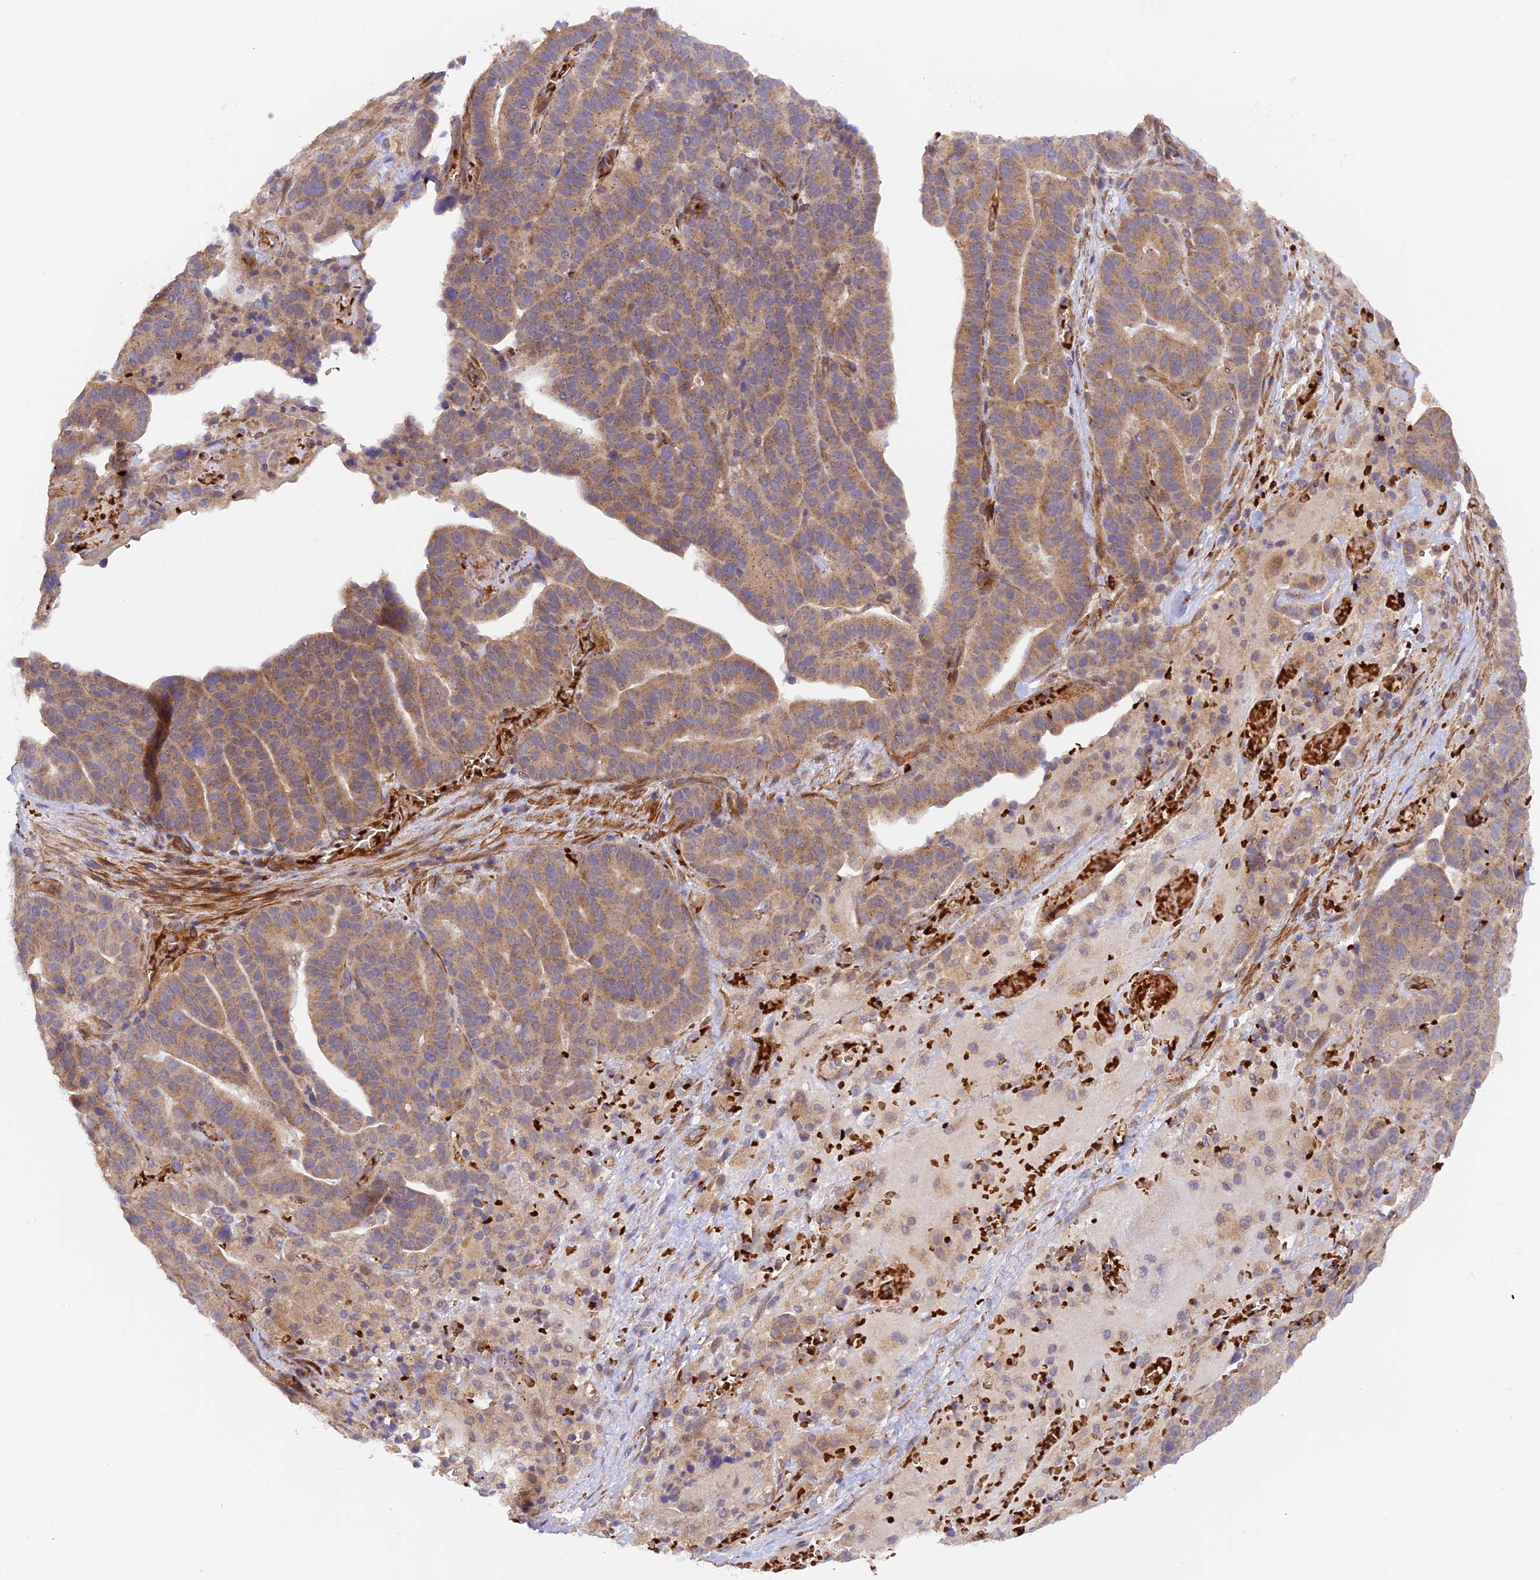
{"staining": {"intensity": "moderate", "quantity": ">75%", "location": "cytoplasmic/membranous"}, "tissue": "stomach cancer", "cell_type": "Tumor cells", "image_type": "cancer", "snomed": [{"axis": "morphology", "description": "Adenocarcinoma, NOS"}, {"axis": "topography", "description": "Stomach"}], "caption": "DAB (3,3'-diaminobenzidine) immunohistochemical staining of adenocarcinoma (stomach) shows moderate cytoplasmic/membranous protein positivity in approximately >75% of tumor cells.", "gene": "WDFY4", "patient": {"sex": "male", "age": 48}}